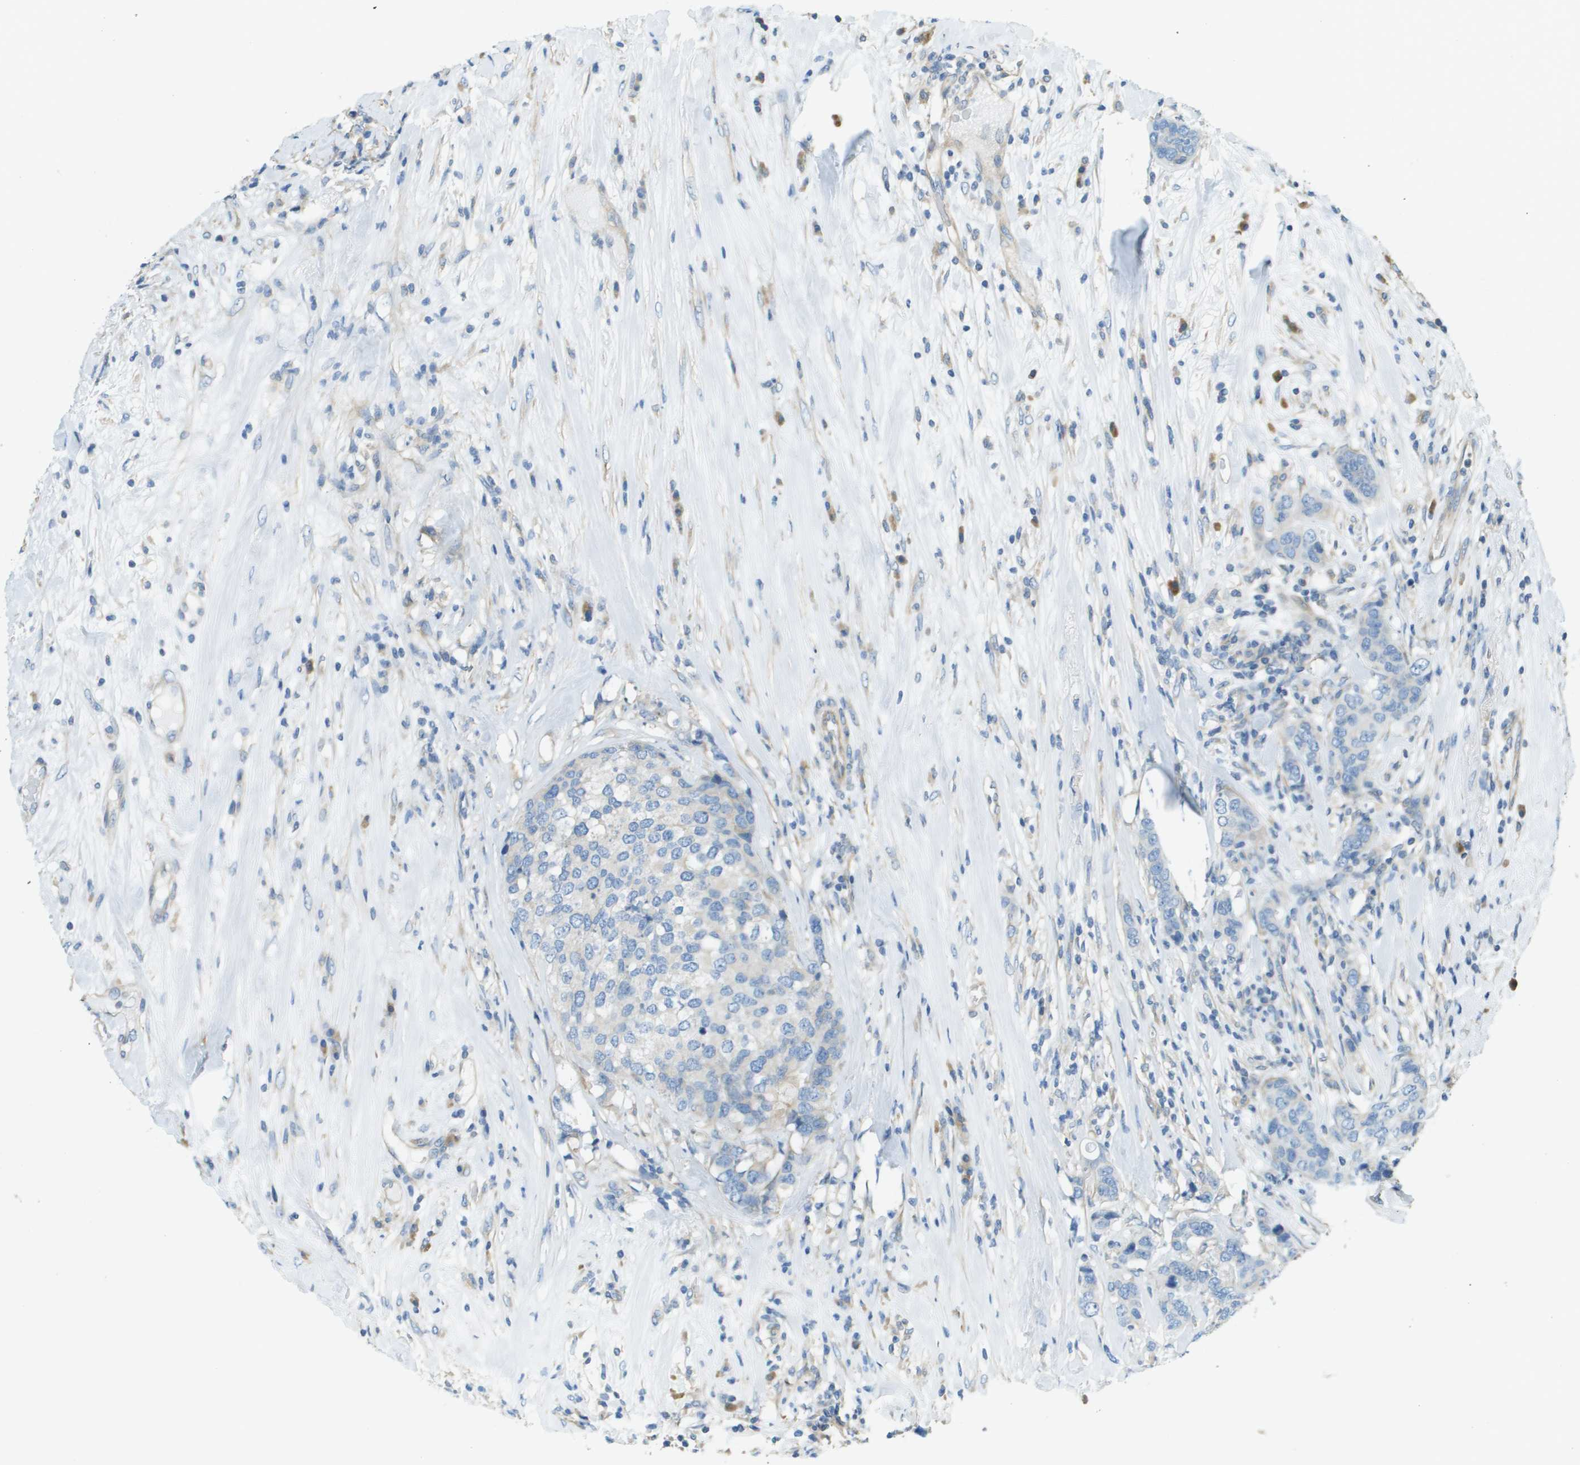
{"staining": {"intensity": "negative", "quantity": "none", "location": "none"}, "tissue": "breast cancer", "cell_type": "Tumor cells", "image_type": "cancer", "snomed": [{"axis": "morphology", "description": "Lobular carcinoma"}, {"axis": "topography", "description": "Breast"}], "caption": "Immunohistochemistry micrograph of human breast cancer (lobular carcinoma) stained for a protein (brown), which displays no positivity in tumor cells. (Immunohistochemistry (ihc), brightfield microscopy, high magnification).", "gene": "DNAJB11", "patient": {"sex": "female", "age": 59}}